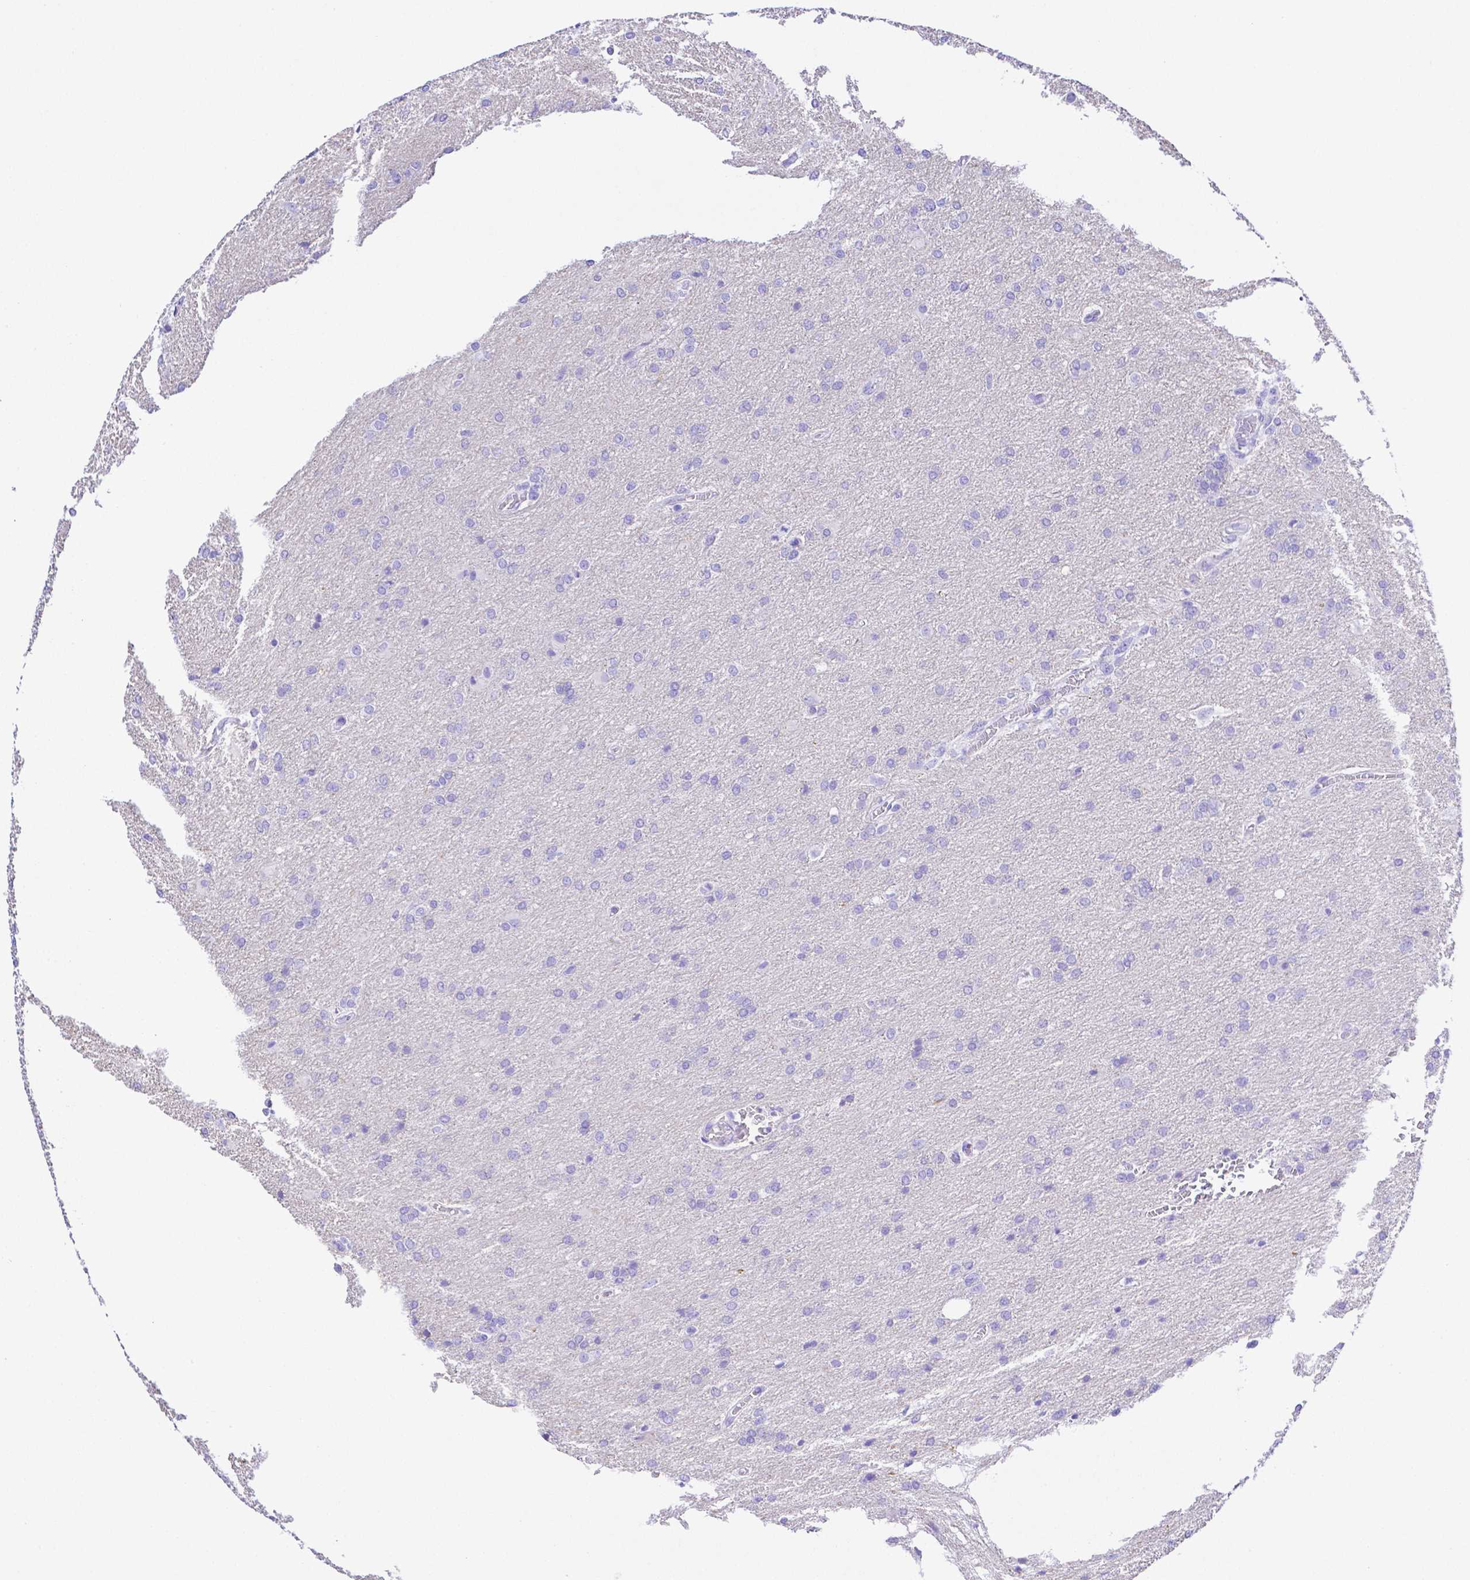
{"staining": {"intensity": "negative", "quantity": "none", "location": "none"}, "tissue": "glioma", "cell_type": "Tumor cells", "image_type": "cancer", "snomed": [{"axis": "morphology", "description": "Glioma, malignant, High grade"}, {"axis": "topography", "description": "Brain"}], "caption": "A photomicrograph of human malignant high-grade glioma is negative for staining in tumor cells. (DAB IHC visualized using brightfield microscopy, high magnification).", "gene": "SMR3A", "patient": {"sex": "male", "age": 68}}